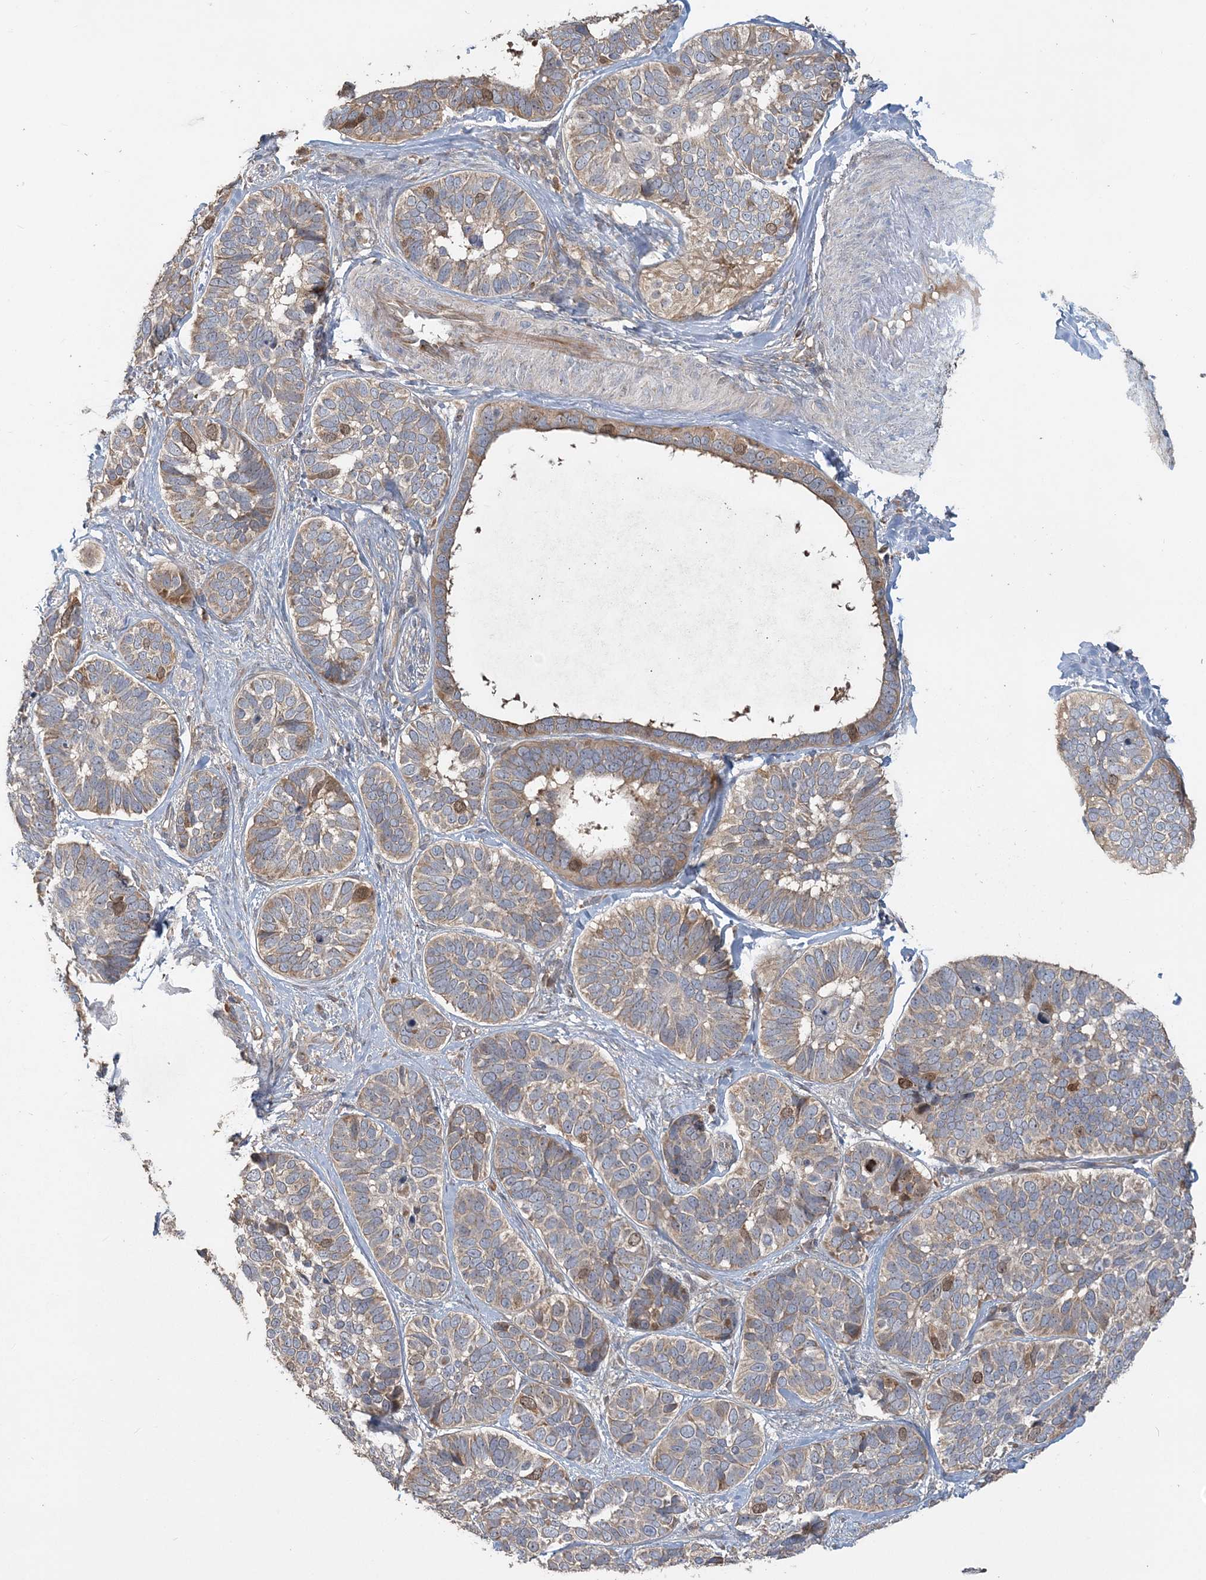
{"staining": {"intensity": "moderate", "quantity": "<25%", "location": "cytoplasmic/membranous,nuclear"}, "tissue": "skin cancer", "cell_type": "Tumor cells", "image_type": "cancer", "snomed": [{"axis": "morphology", "description": "Basal cell carcinoma"}, {"axis": "topography", "description": "Skin"}], "caption": "IHC staining of skin cancer (basal cell carcinoma), which demonstrates low levels of moderate cytoplasmic/membranous and nuclear staining in approximately <25% of tumor cells indicating moderate cytoplasmic/membranous and nuclear protein expression. The staining was performed using DAB (3,3'-diaminobenzidine) (brown) for protein detection and nuclei were counterstained in hematoxylin (blue).", "gene": "TRAIP", "patient": {"sex": "male", "age": 62}}